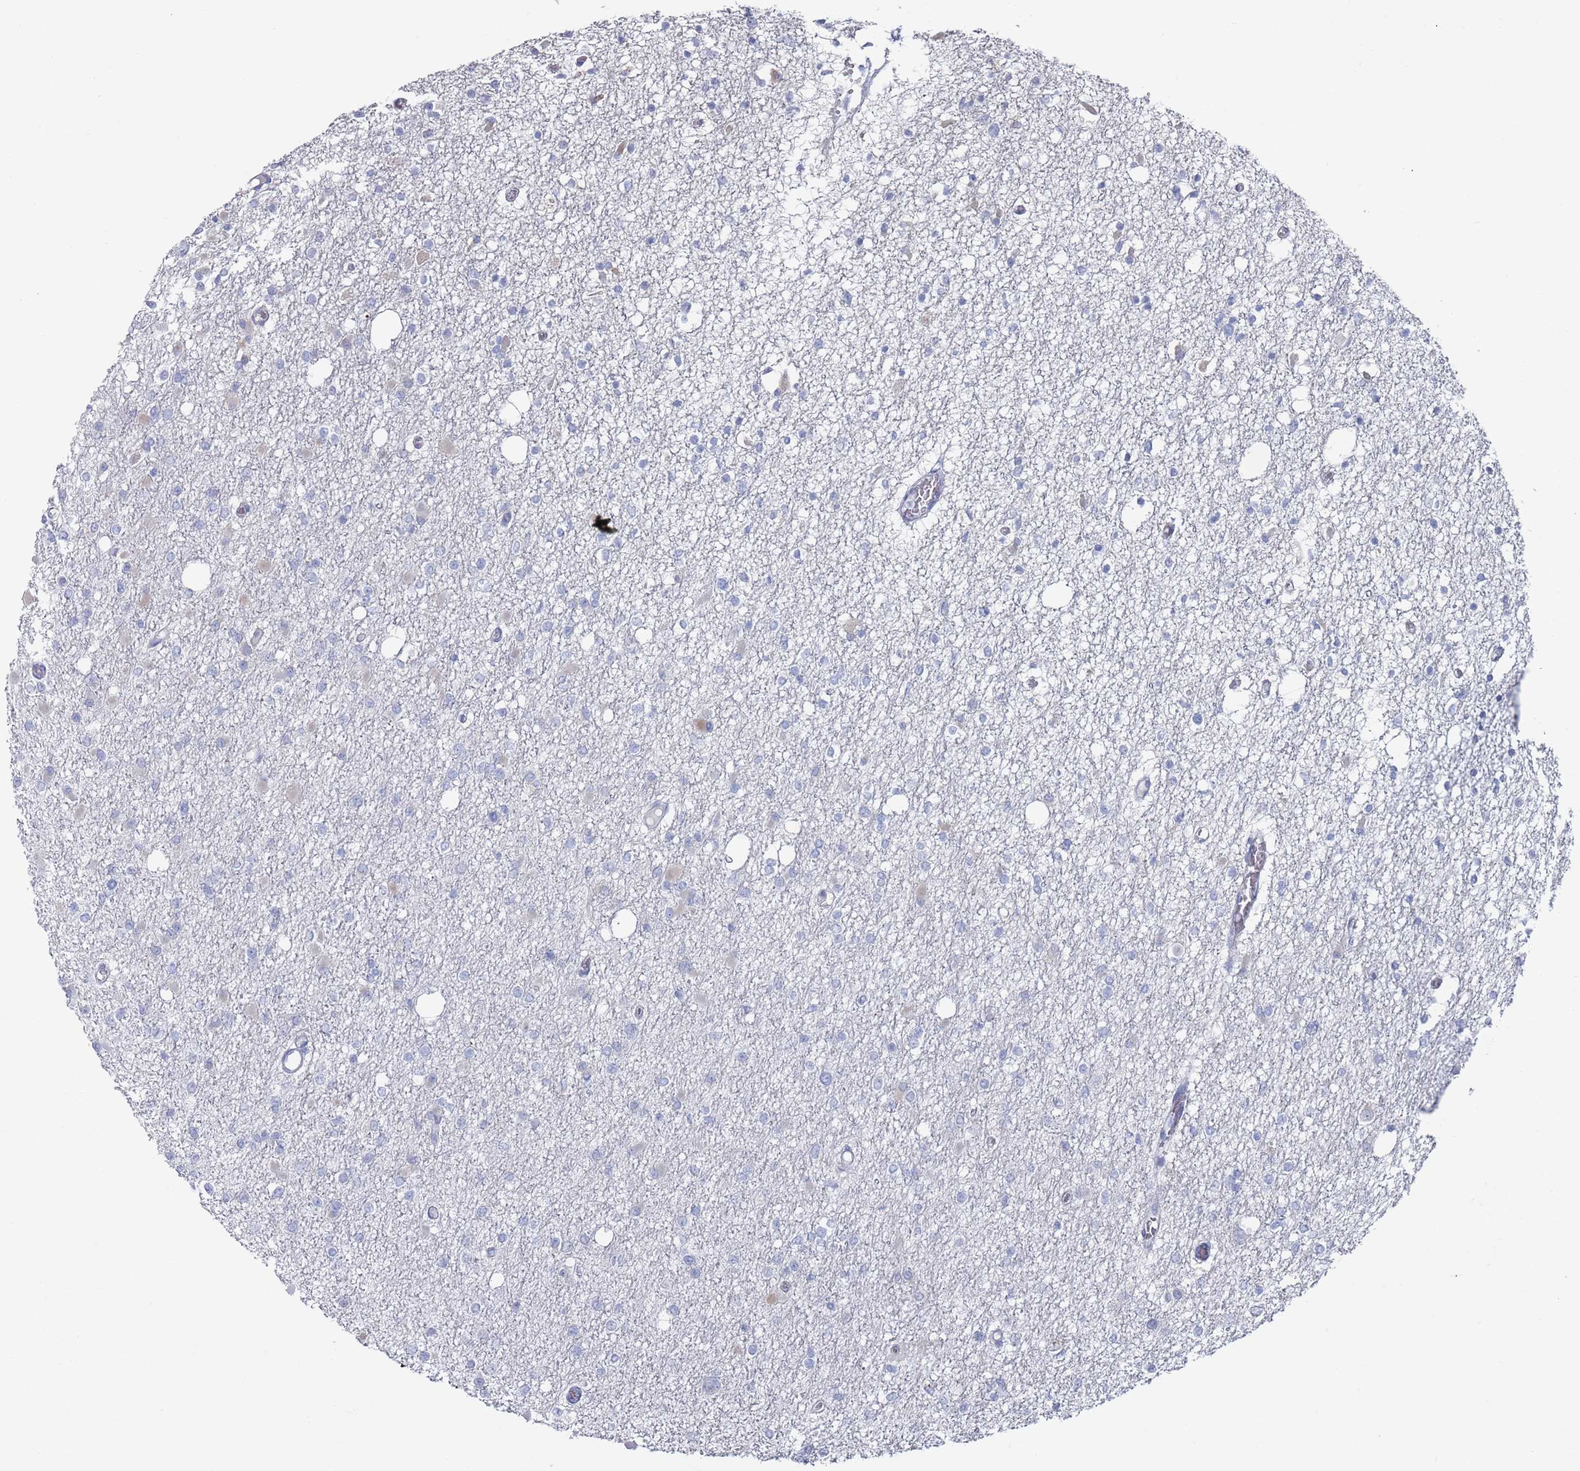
{"staining": {"intensity": "negative", "quantity": "none", "location": "none"}, "tissue": "glioma", "cell_type": "Tumor cells", "image_type": "cancer", "snomed": [{"axis": "morphology", "description": "Glioma, malignant, Low grade"}, {"axis": "topography", "description": "Brain"}], "caption": "Immunohistochemistry (IHC) micrograph of neoplastic tissue: glioma stained with DAB displays no significant protein expression in tumor cells.", "gene": "MAT1A", "patient": {"sex": "female", "age": 22}}